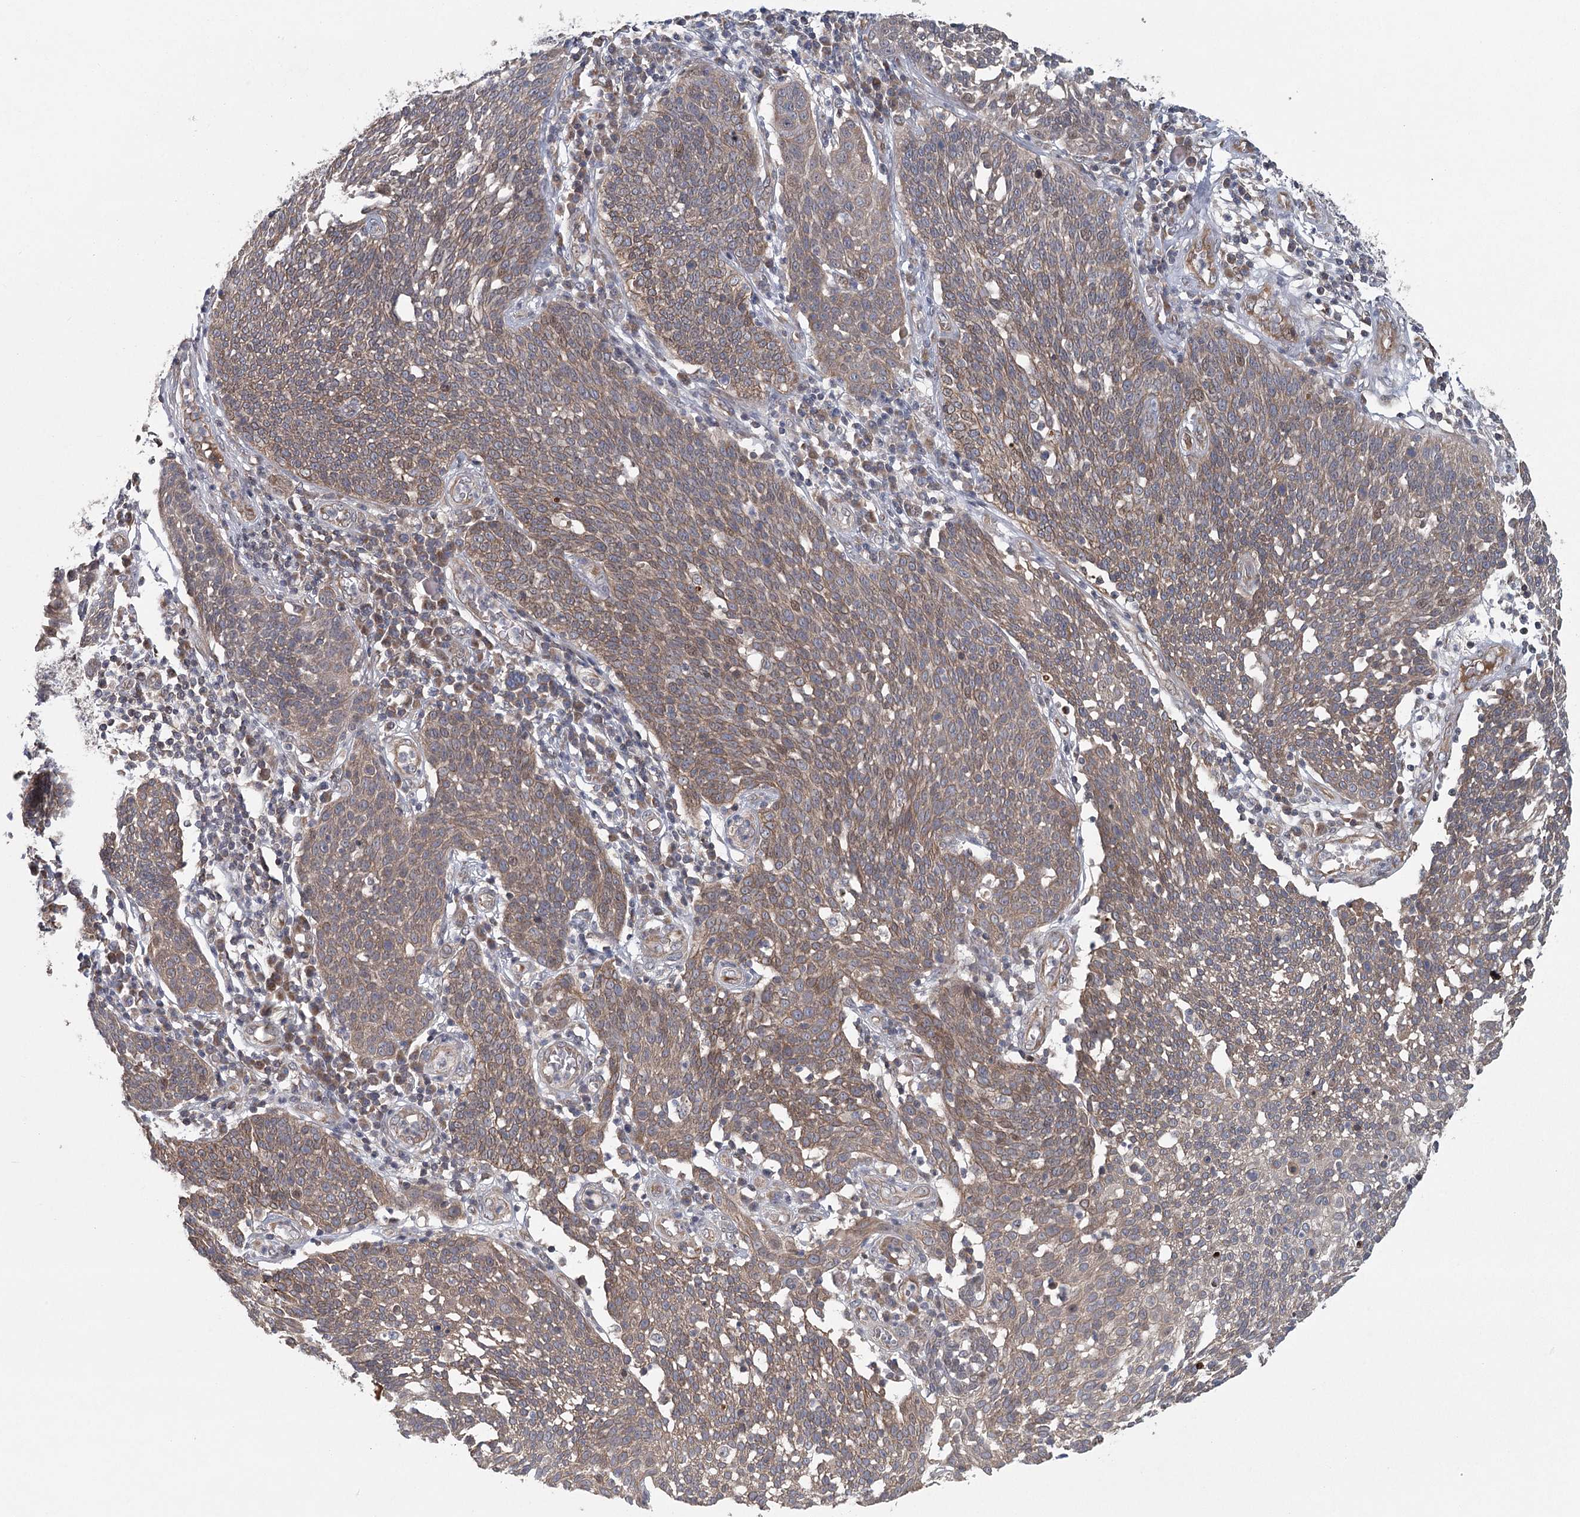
{"staining": {"intensity": "weak", "quantity": ">75%", "location": "cytoplasmic/membranous"}, "tissue": "cervical cancer", "cell_type": "Tumor cells", "image_type": "cancer", "snomed": [{"axis": "morphology", "description": "Squamous cell carcinoma, NOS"}, {"axis": "topography", "description": "Cervix"}], "caption": "The micrograph demonstrates immunohistochemical staining of cervical squamous cell carcinoma. There is weak cytoplasmic/membranous expression is identified in approximately >75% of tumor cells.", "gene": "LRRC14B", "patient": {"sex": "female", "age": 34}}